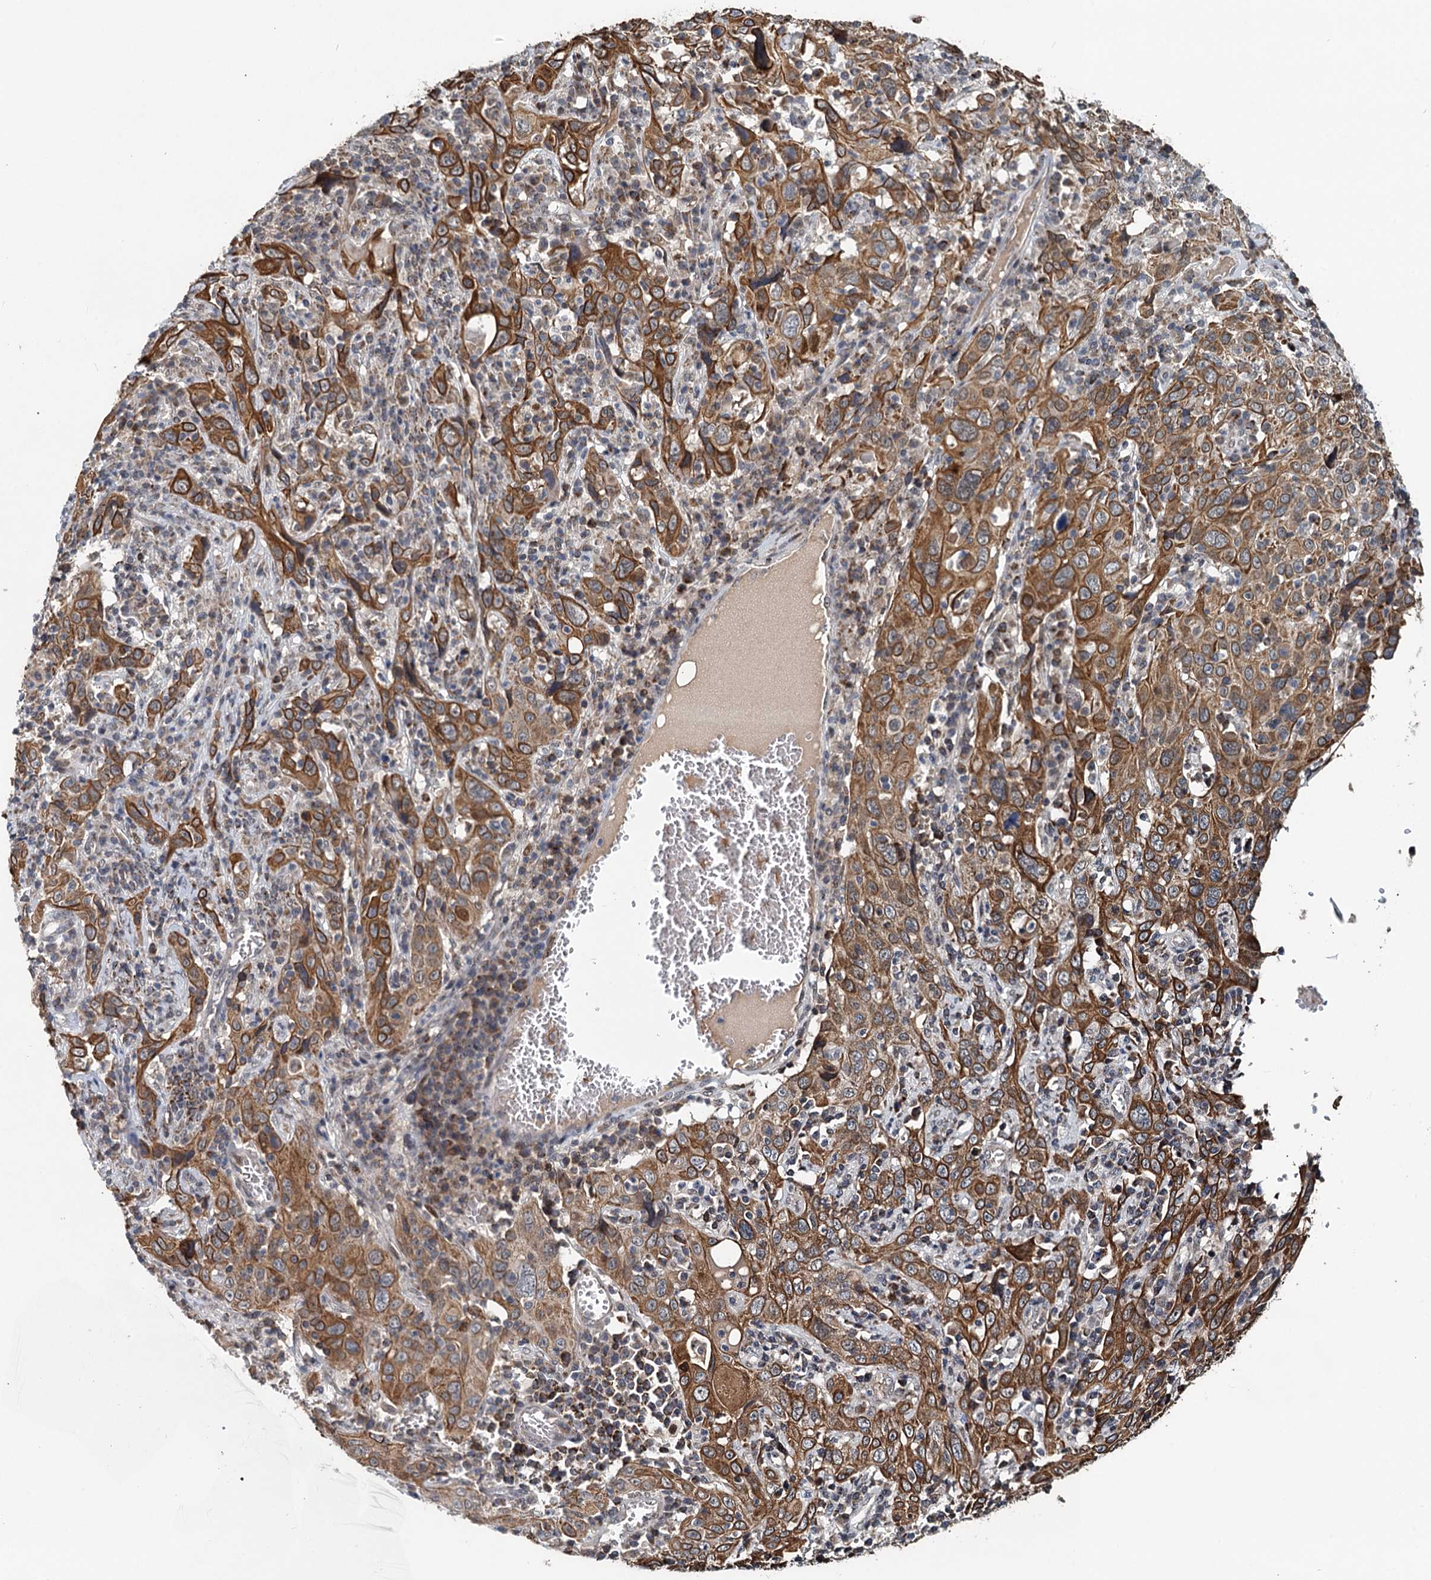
{"staining": {"intensity": "moderate", "quantity": ">75%", "location": "cytoplasmic/membranous"}, "tissue": "cervical cancer", "cell_type": "Tumor cells", "image_type": "cancer", "snomed": [{"axis": "morphology", "description": "Squamous cell carcinoma, NOS"}, {"axis": "topography", "description": "Cervix"}], "caption": "A photomicrograph showing moderate cytoplasmic/membranous positivity in approximately >75% of tumor cells in squamous cell carcinoma (cervical), as visualized by brown immunohistochemical staining.", "gene": "RITA1", "patient": {"sex": "female", "age": 46}}